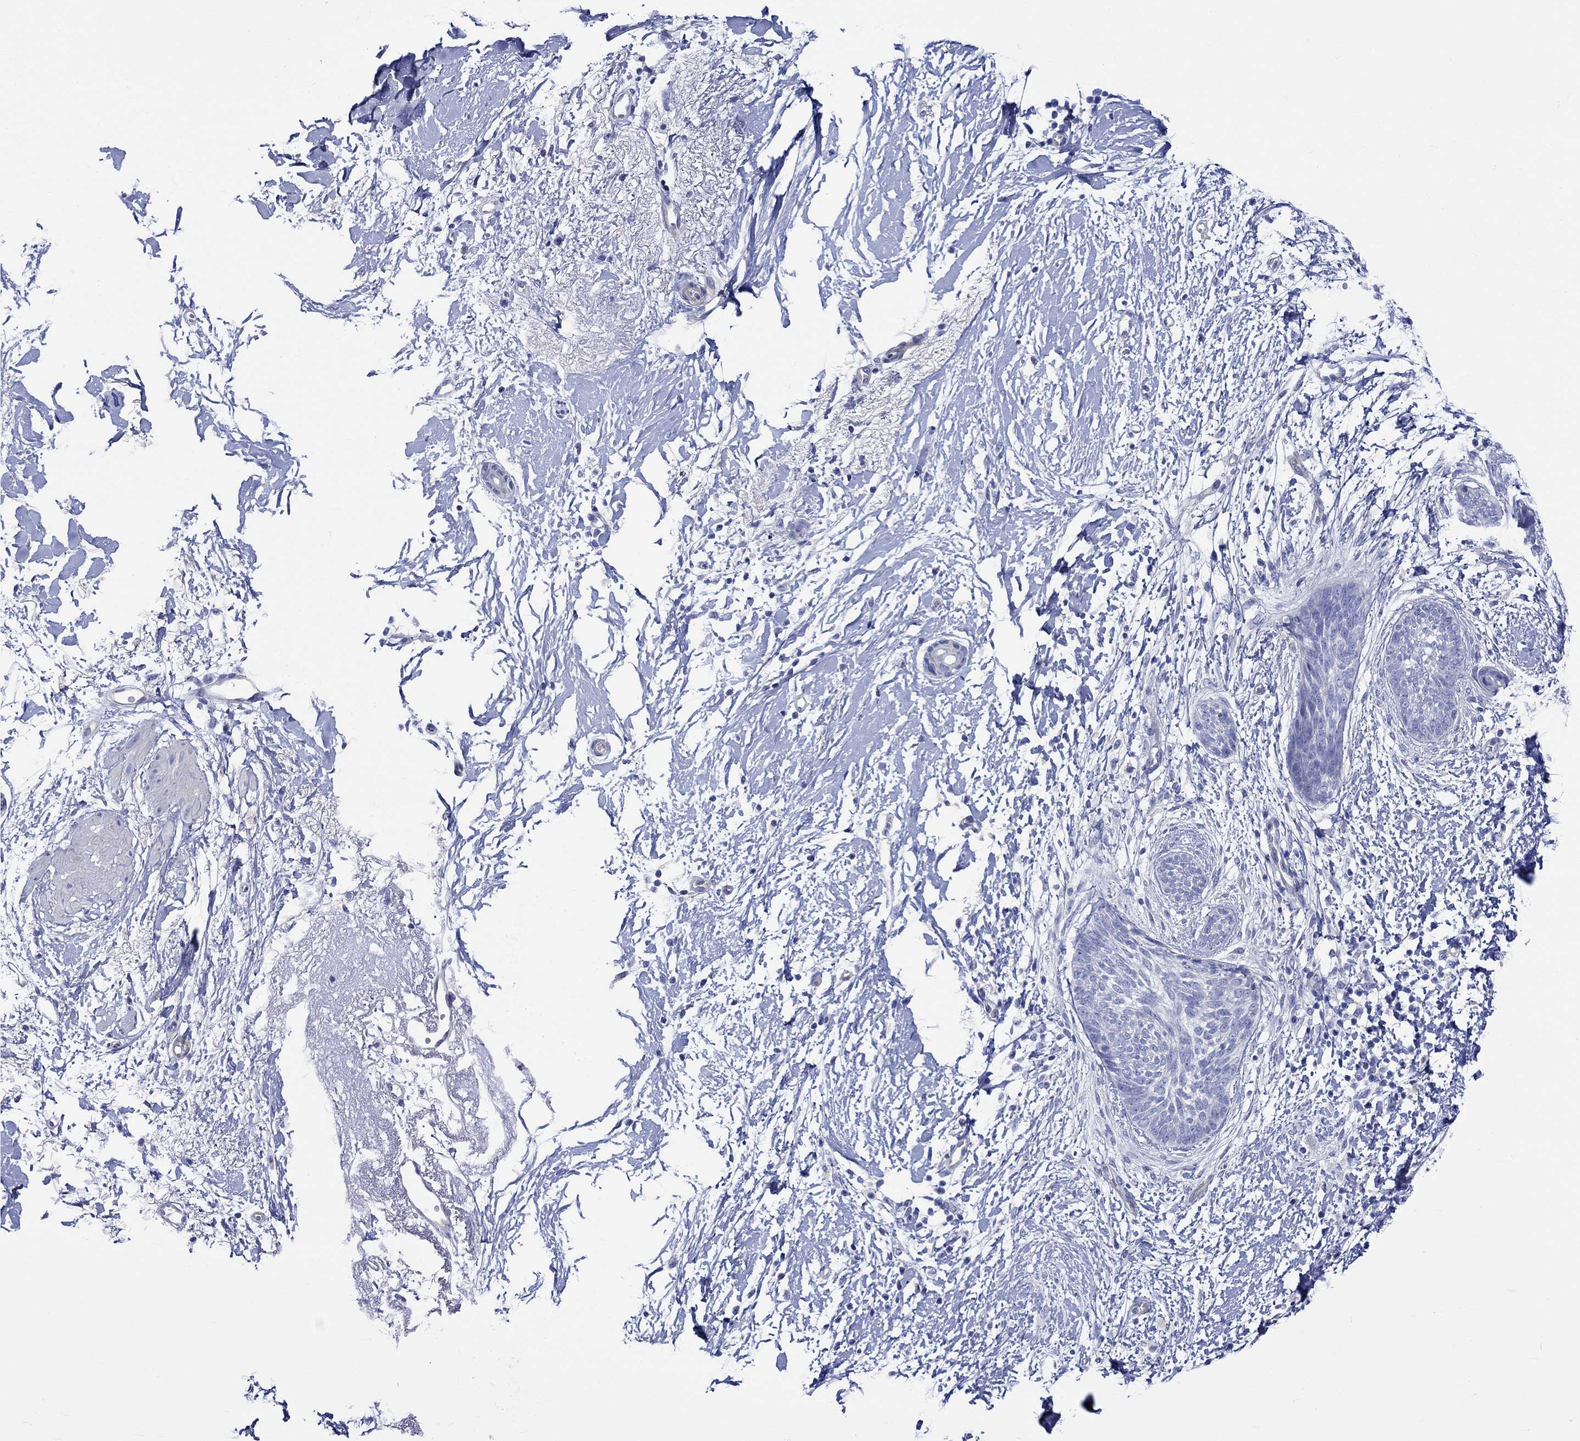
{"staining": {"intensity": "negative", "quantity": "none", "location": "none"}, "tissue": "skin cancer", "cell_type": "Tumor cells", "image_type": "cancer", "snomed": [{"axis": "morphology", "description": "Normal tissue, NOS"}, {"axis": "morphology", "description": "Basal cell carcinoma"}, {"axis": "topography", "description": "Skin"}], "caption": "There is no significant staining in tumor cells of basal cell carcinoma (skin).", "gene": "HARBI1", "patient": {"sex": "male", "age": 84}}